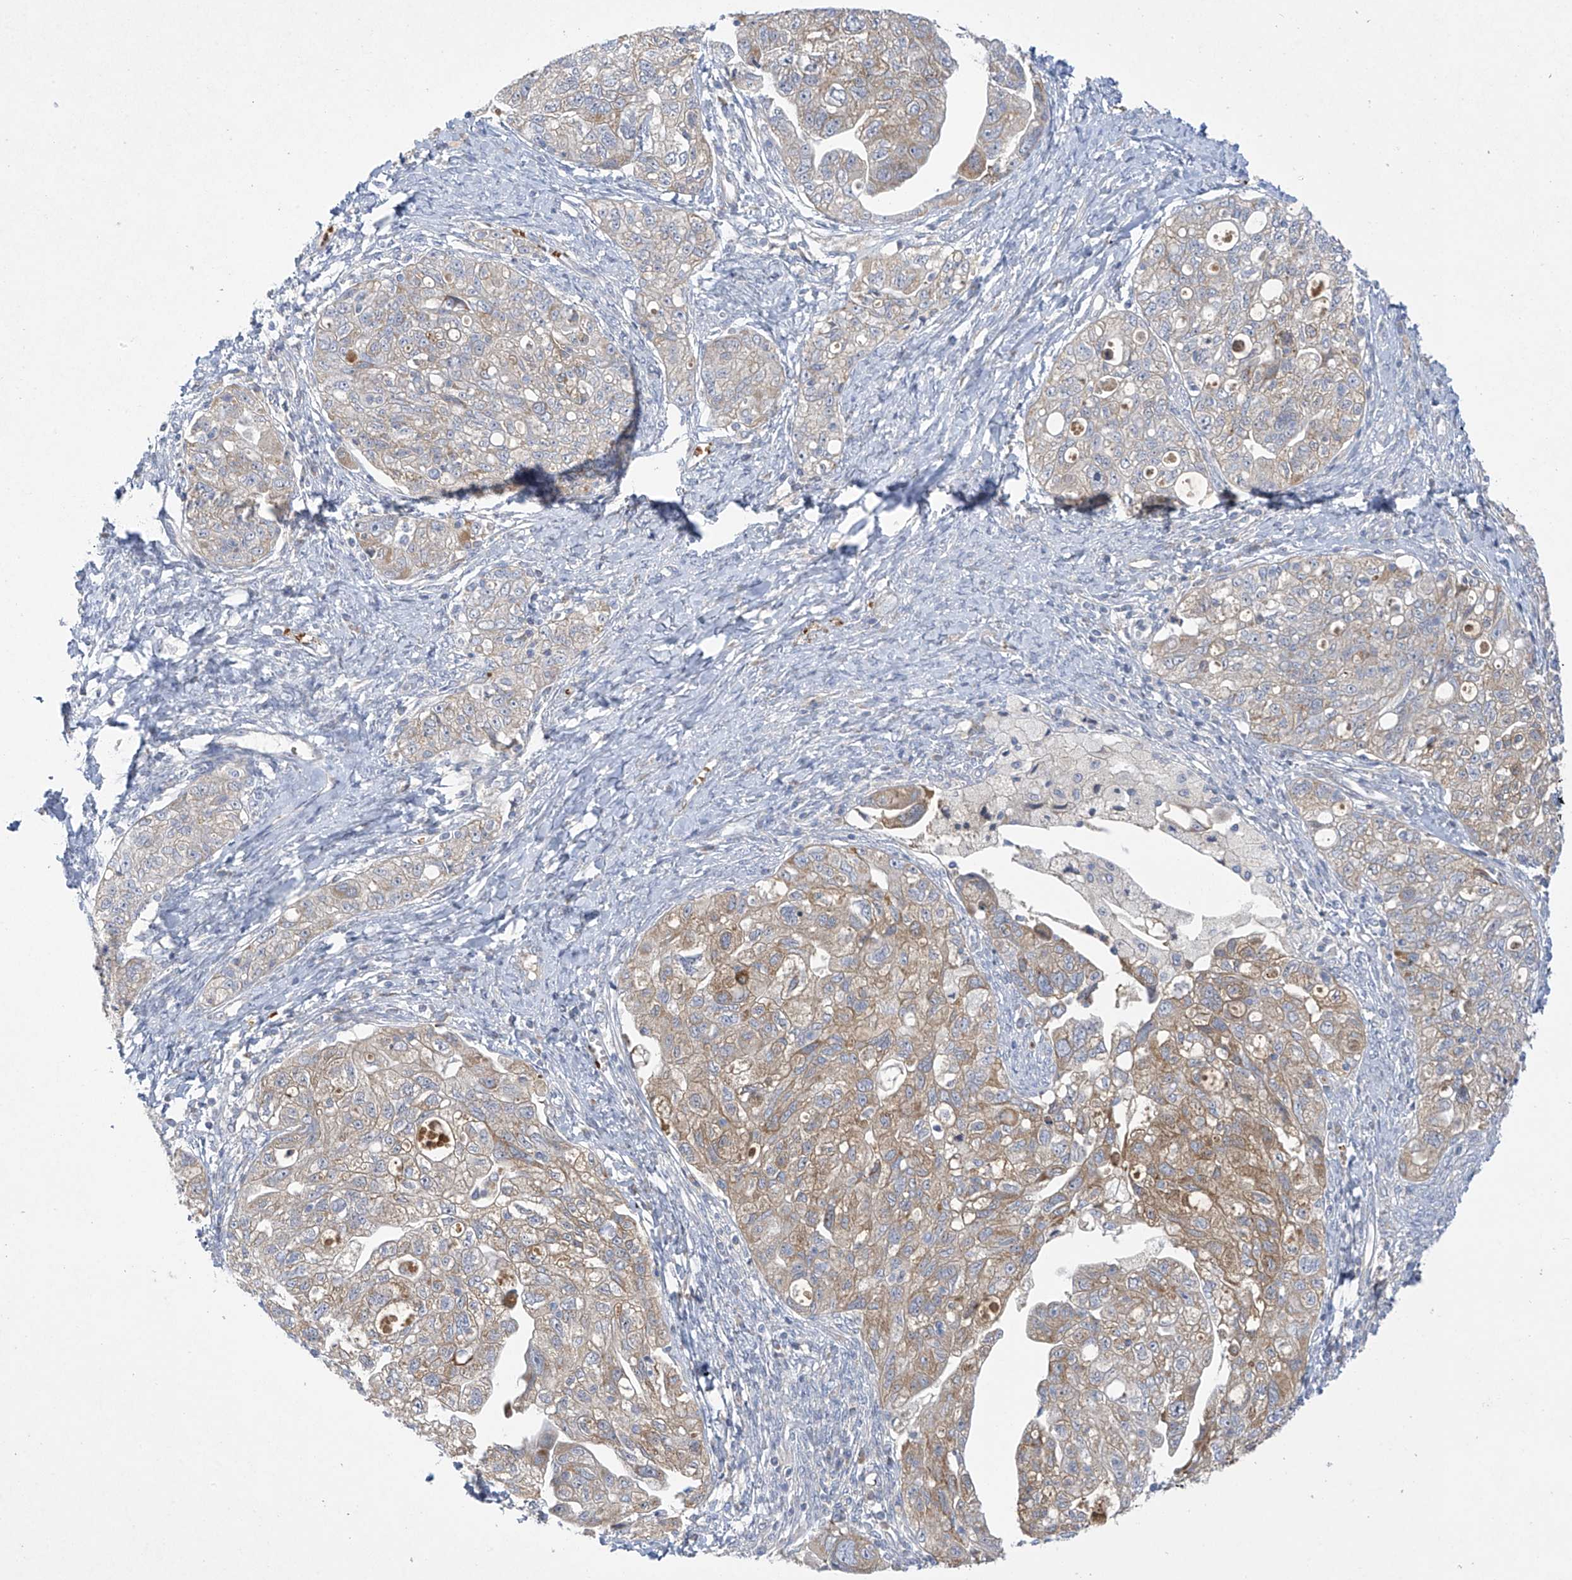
{"staining": {"intensity": "weak", "quantity": "25%-75%", "location": "cytoplasmic/membranous"}, "tissue": "ovarian cancer", "cell_type": "Tumor cells", "image_type": "cancer", "snomed": [{"axis": "morphology", "description": "Carcinoma, NOS"}, {"axis": "morphology", "description": "Cystadenocarcinoma, serous, NOS"}, {"axis": "topography", "description": "Ovary"}], "caption": "A brown stain labels weak cytoplasmic/membranous expression of a protein in ovarian cancer tumor cells.", "gene": "METTL18", "patient": {"sex": "female", "age": 69}}